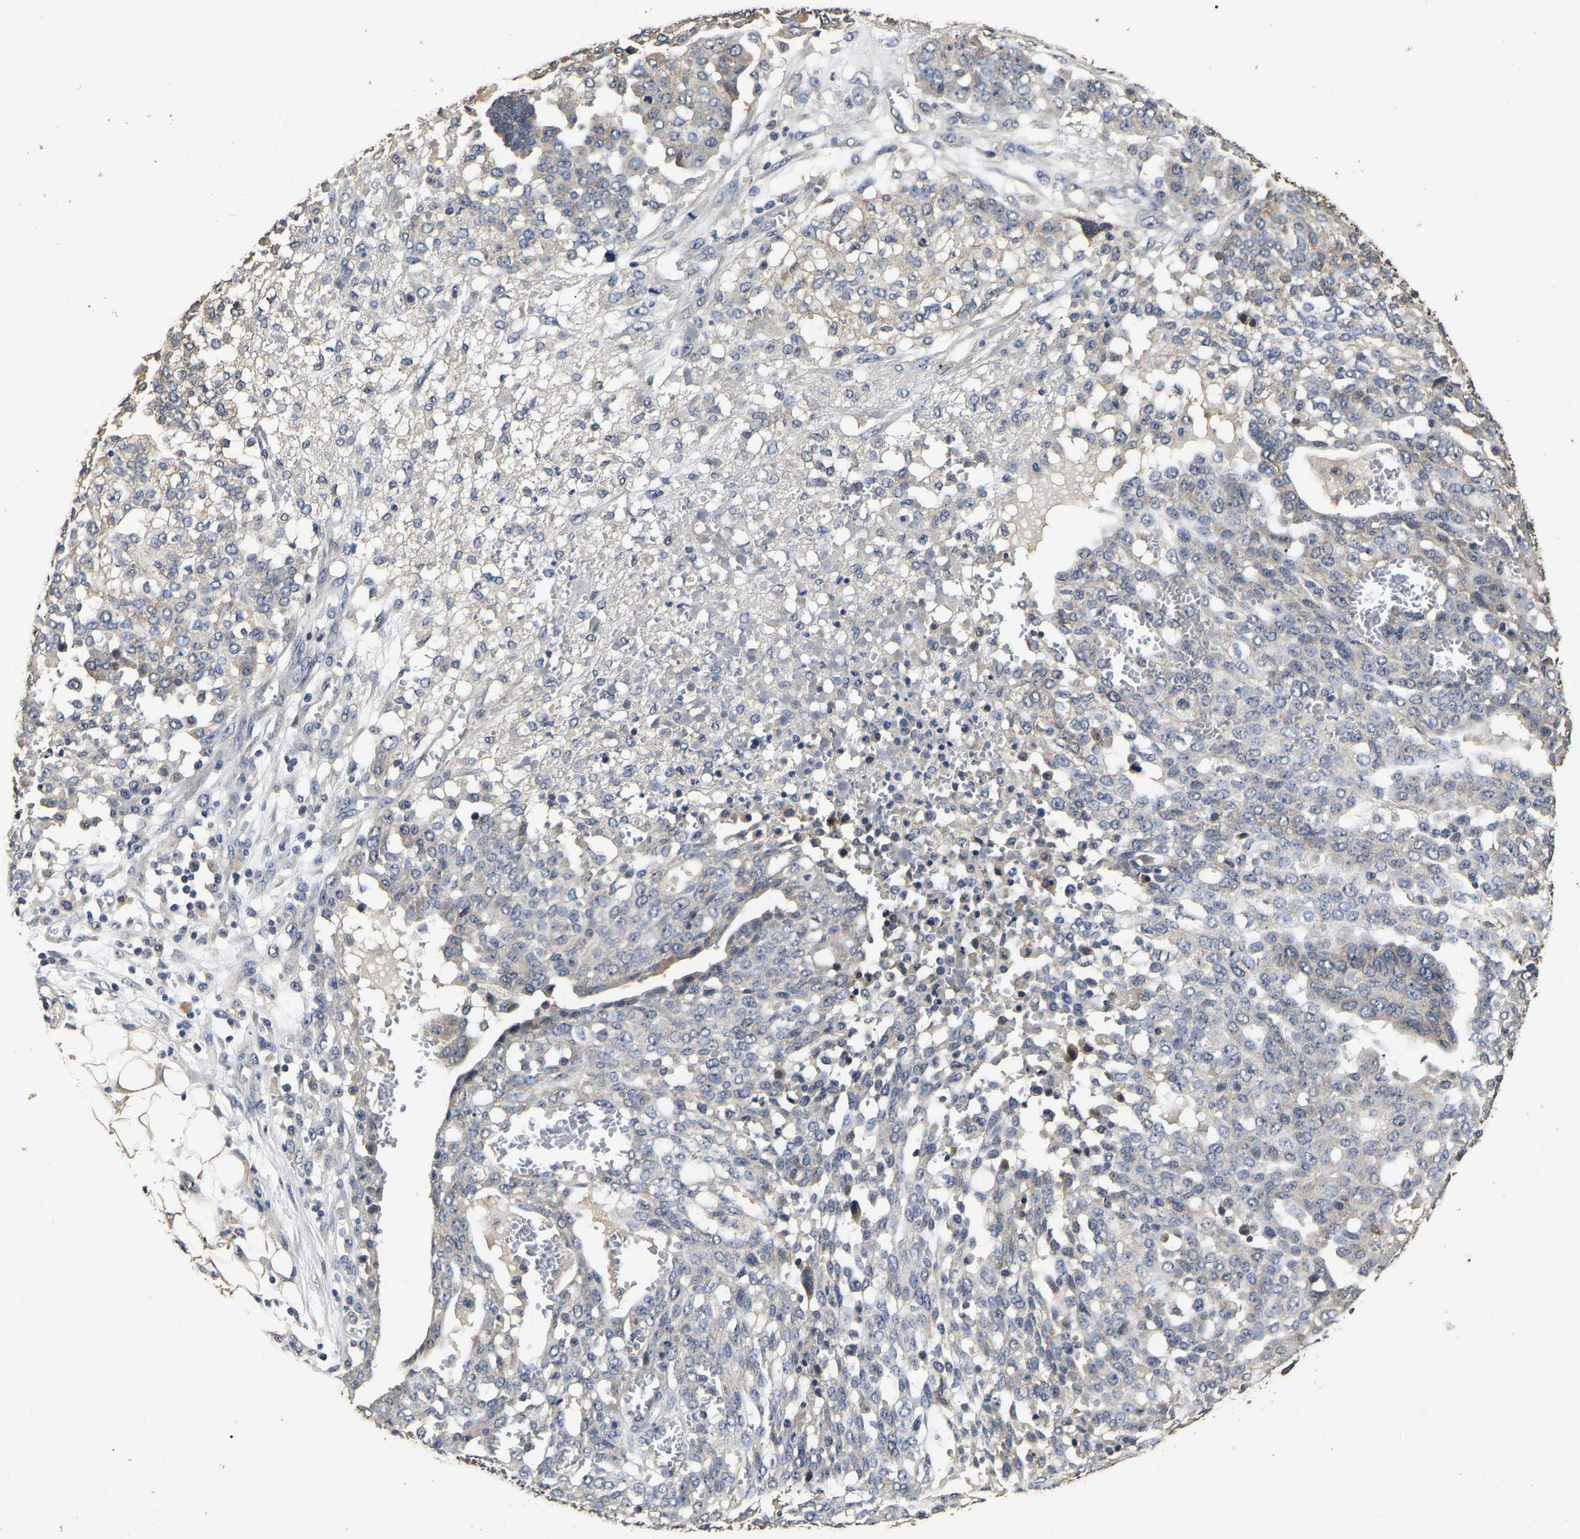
{"staining": {"intensity": "negative", "quantity": "none", "location": "none"}, "tissue": "ovarian cancer", "cell_type": "Tumor cells", "image_type": "cancer", "snomed": [{"axis": "morphology", "description": "Cystadenocarcinoma, serous, NOS"}, {"axis": "topography", "description": "Soft tissue"}, {"axis": "topography", "description": "Ovary"}], "caption": "There is no significant expression in tumor cells of ovarian cancer (serous cystadenocarcinoma). Brightfield microscopy of IHC stained with DAB (brown) and hematoxylin (blue), captured at high magnification.", "gene": "STK32C", "patient": {"sex": "female", "age": 57}}